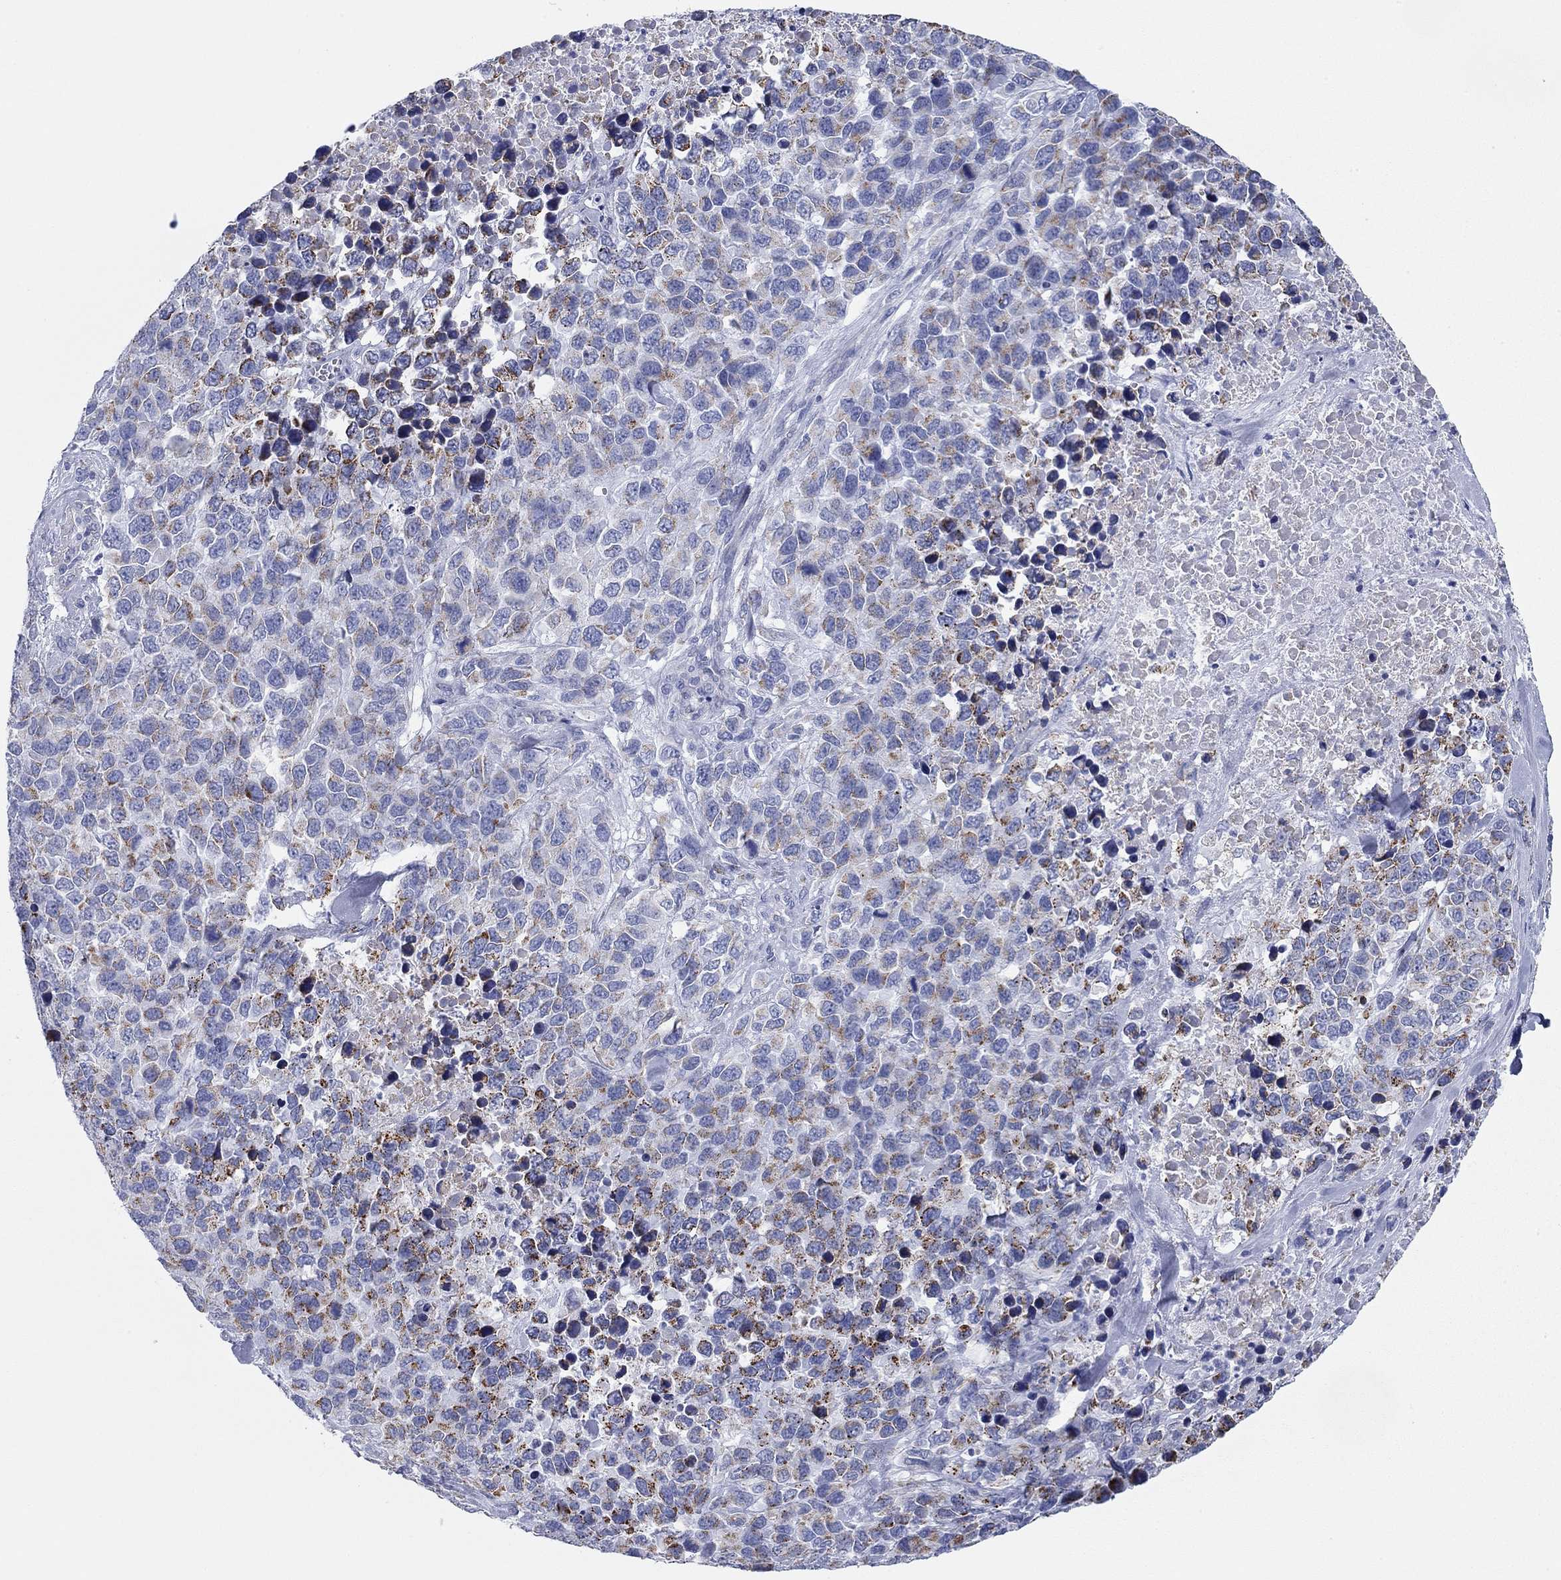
{"staining": {"intensity": "moderate", "quantity": "25%-75%", "location": "cytoplasmic/membranous"}, "tissue": "melanoma", "cell_type": "Tumor cells", "image_type": "cancer", "snomed": [{"axis": "morphology", "description": "Malignant melanoma, Metastatic site"}, {"axis": "topography", "description": "Skin"}], "caption": "This is an image of IHC staining of melanoma, which shows moderate expression in the cytoplasmic/membranous of tumor cells.", "gene": "CHI3L2", "patient": {"sex": "male", "age": 84}}